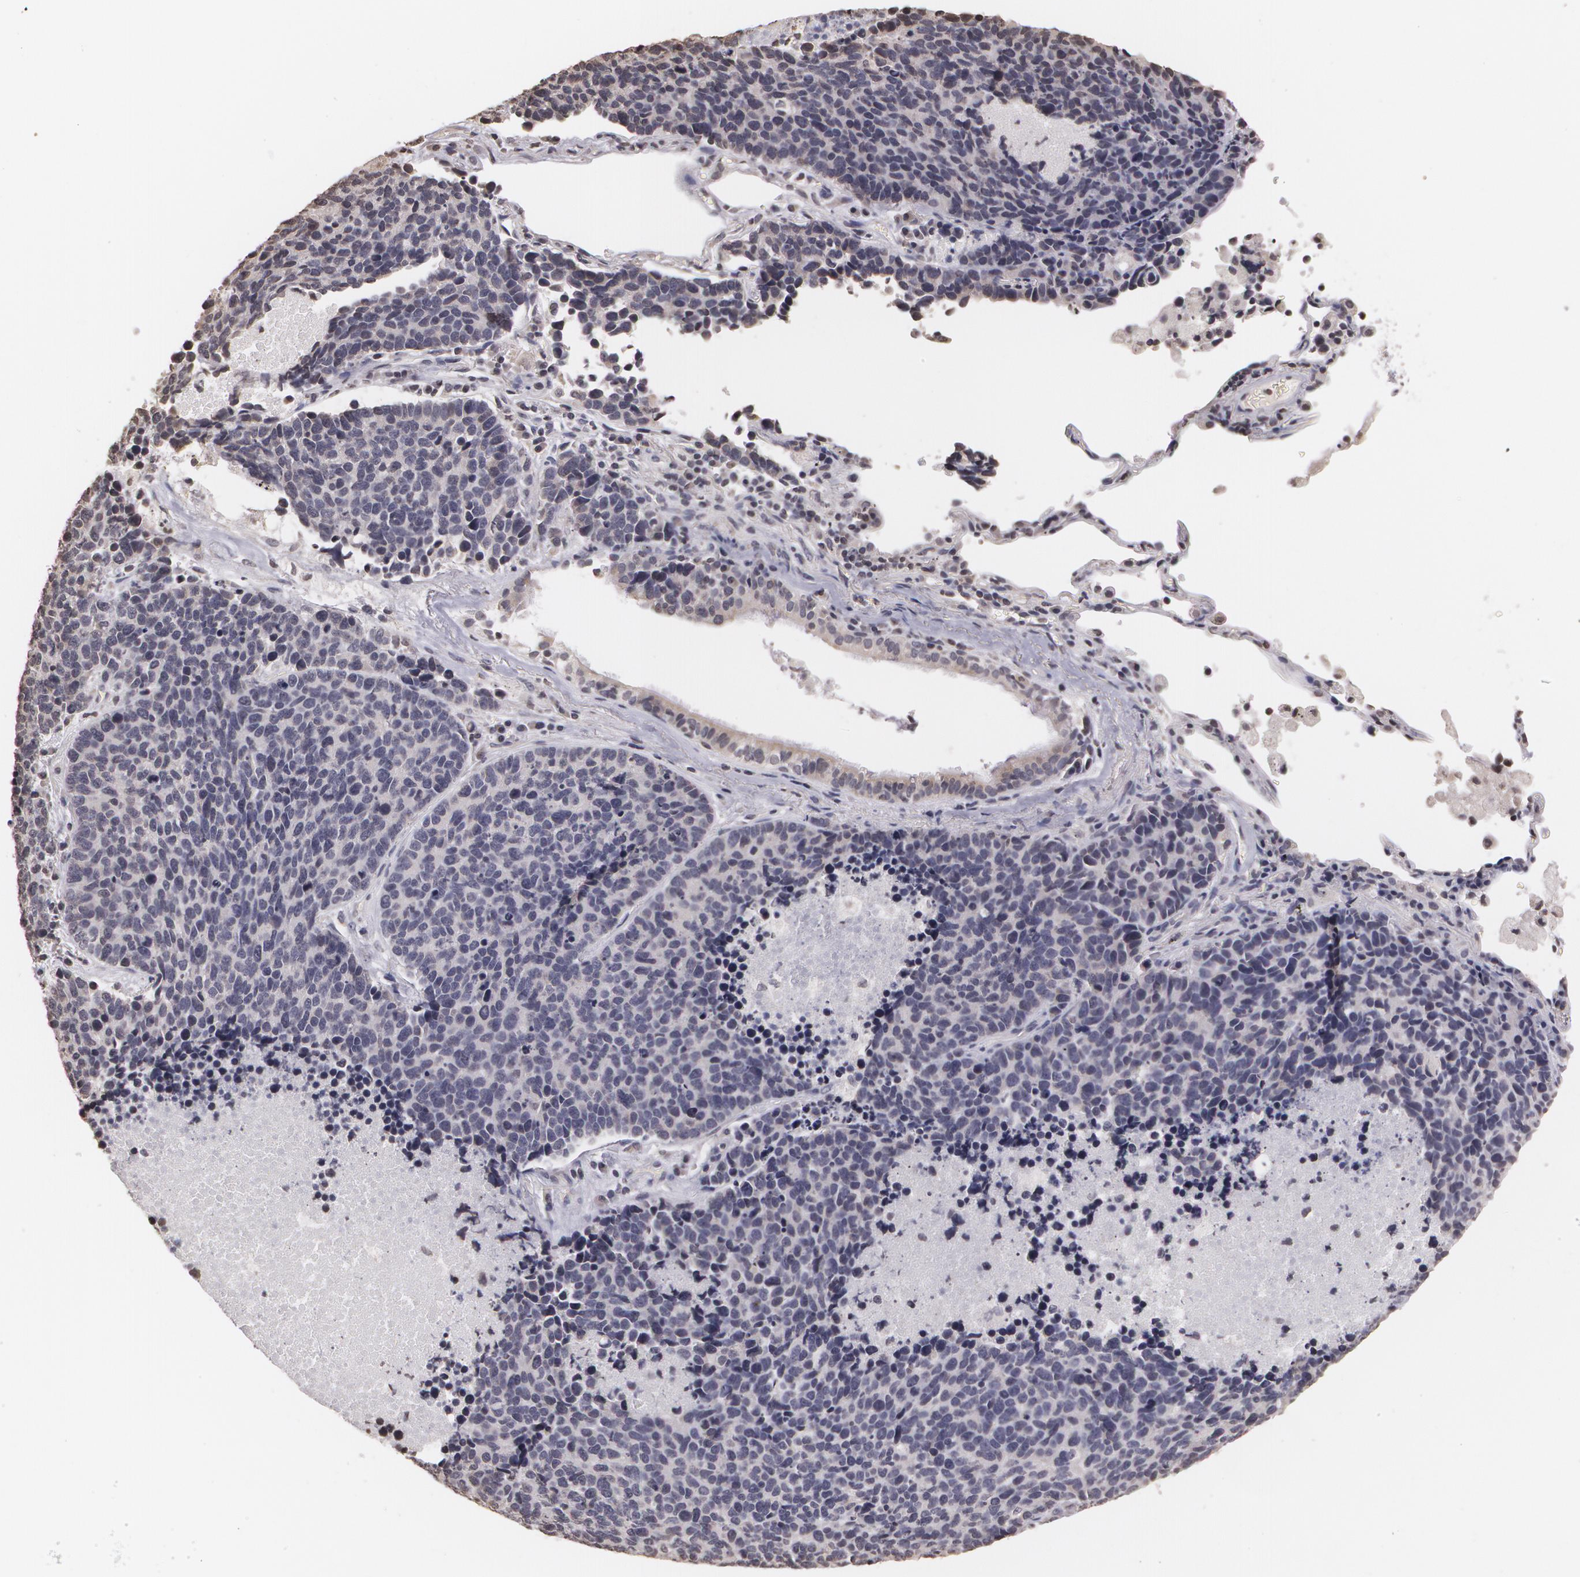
{"staining": {"intensity": "negative", "quantity": "none", "location": "none"}, "tissue": "lung cancer", "cell_type": "Tumor cells", "image_type": "cancer", "snomed": [{"axis": "morphology", "description": "Neoplasm, malignant, NOS"}, {"axis": "topography", "description": "Lung"}], "caption": "The photomicrograph reveals no staining of tumor cells in lung cancer.", "gene": "THRB", "patient": {"sex": "female", "age": 75}}